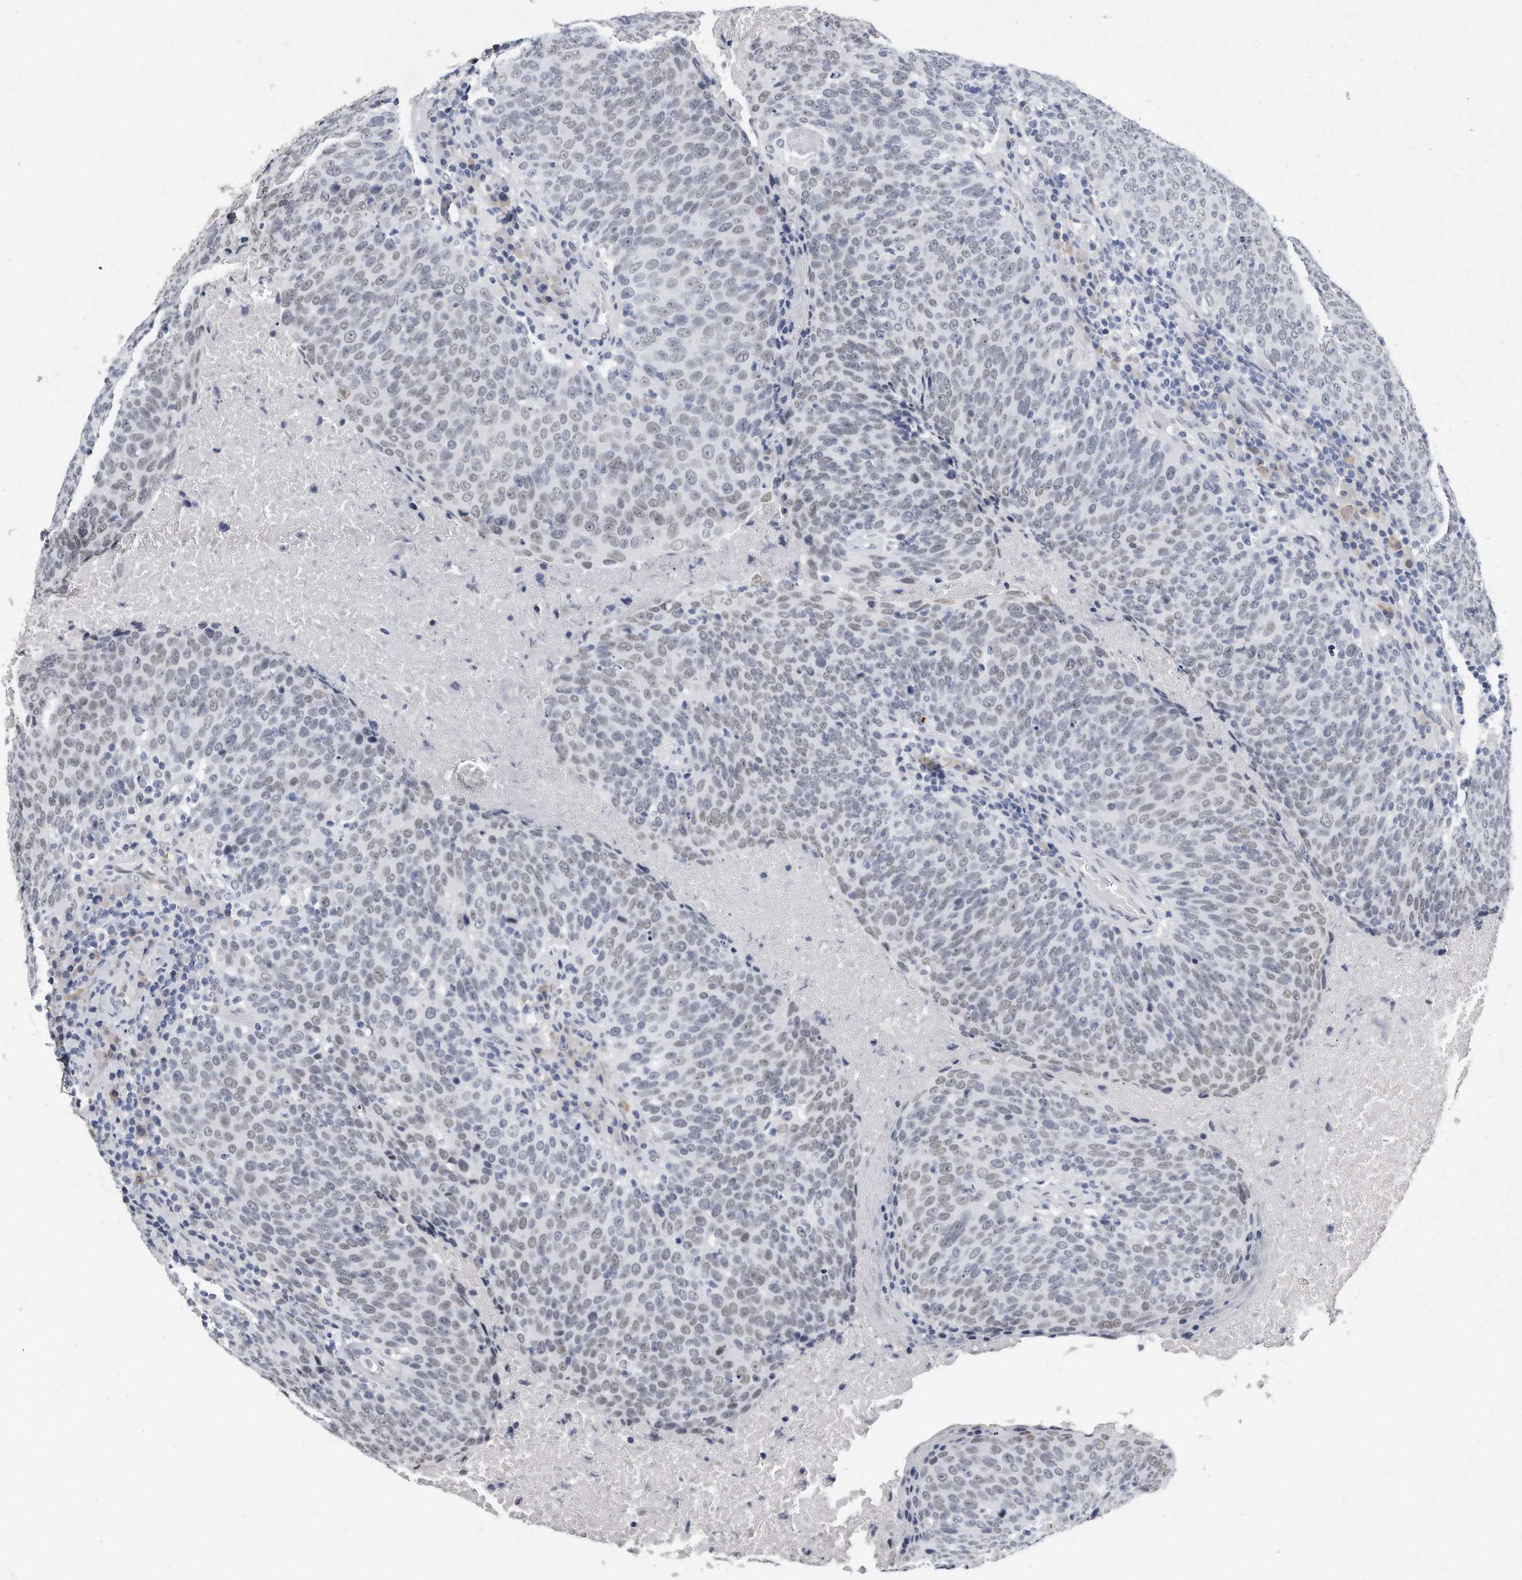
{"staining": {"intensity": "weak", "quantity": "<25%", "location": "nuclear"}, "tissue": "head and neck cancer", "cell_type": "Tumor cells", "image_type": "cancer", "snomed": [{"axis": "morphology", "description": "Squamous cell carcinoma, NOS"}, {"axis": "morphology", "description": "Squamous cell carcinoma, metastatic, NOS"}, {"axis": "topography", "description": "Lymph node"}, {"axis": "topography", "description": "Head-Neck"}], "caption": "Immunohistochemistry (IHC) image of neoplastic tissue: head and neck cancer (metastatic squamous cell carcinoma) stained with DAB (3,3'-diaminobenzidine) reveals no significant protein expression in tumor cells.", "gene": "CTBP2", "patient": {"sex": "male", "age": 62}}